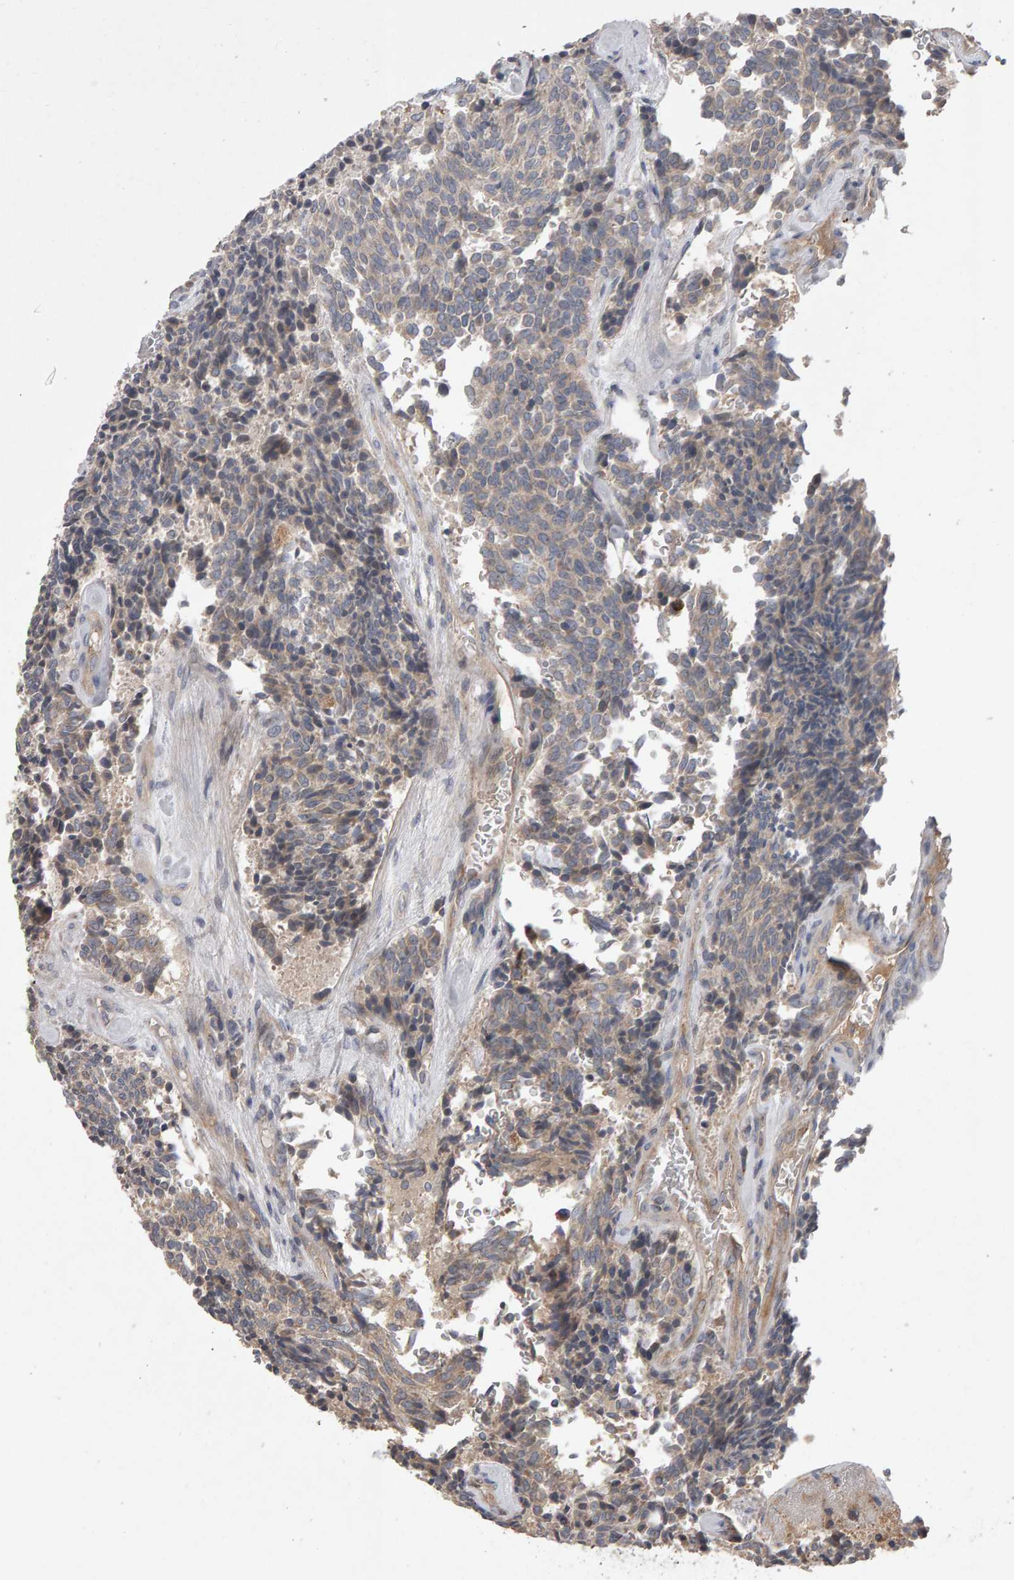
{"staining": {"intensity": "negative", "quantity": "none", "location": "none"}, "tissue": "carcinoid", "cell_type": "Tumor cells", "image_type": "cancer", "snomed": [{"axis": "morphology", "description": "Carcinoid, malignant, NOS"}, {"axis": "topography", "description": "Pancreas"}], "caption": "The photomicrograph displays no staining of tumor cells in carcinoid. Nuclei are stained in blue.", "gene": "PGS1", "patient": {"sex": "female", "age": 54}}